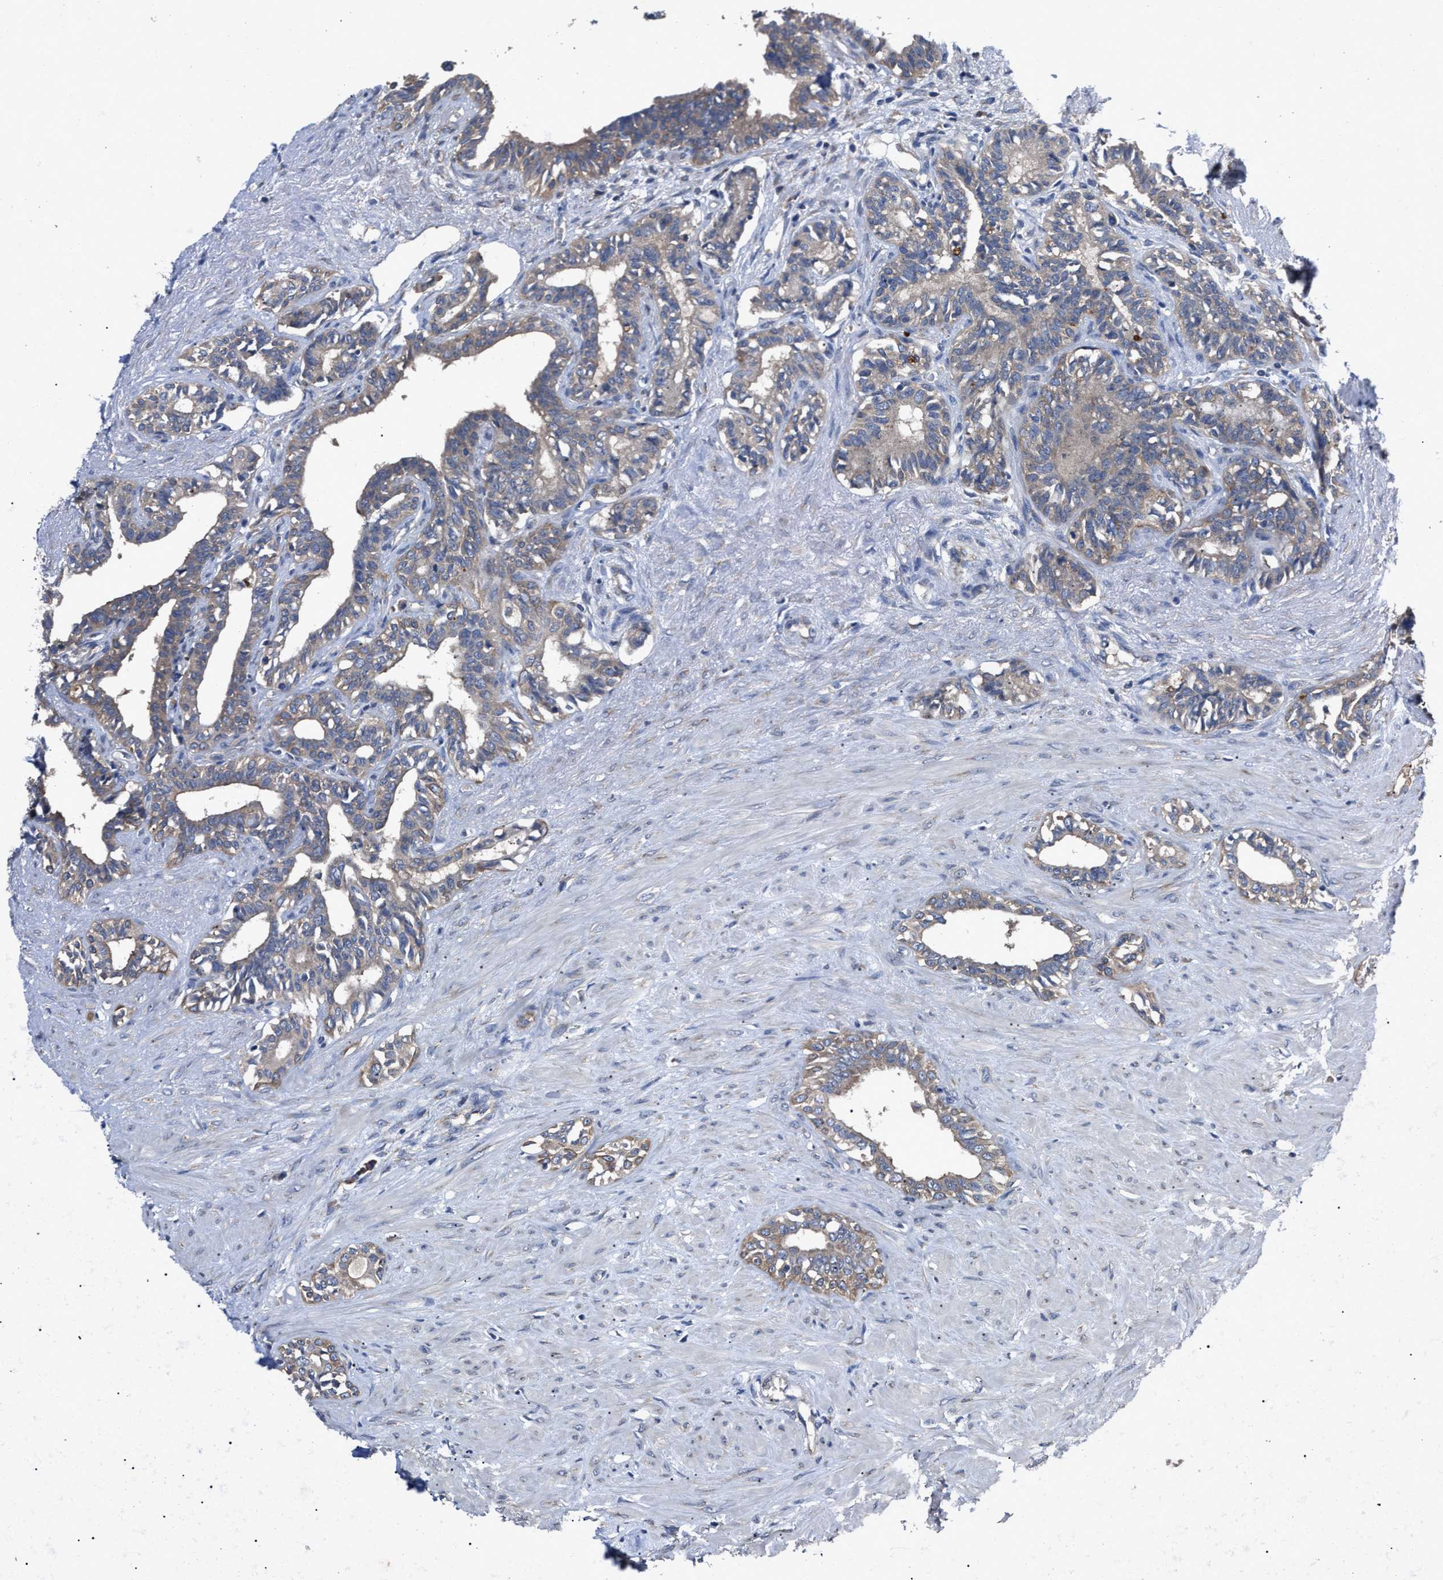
{"staining": {"intensity": "moderate", "quantity": "25%-75%", "location": "cytoplasmic/membranous"}, "tissue": "seminal vesicle", "cell_type": "Glandular cells", "image_type": "normal", "snomed": [{"axis": "morphology", "description": "Normal tissue, NOS"}, {"axis": "morphology", "description": "Adenocarcinoma, High grade"}, {"axis": "topography", "description": "Prostate"}, {"axis": "topography", "description": "Seminal veicle"}], "caption": "An image showing moderate cytoplasmic/membranous positivity in approximately 25%-75% of glandular cells in normal seminal vesicle, as visualized by brown immunohistochemical staining.", "gene": "UPF1", "patient": {"sex": "male", "age": 55}}